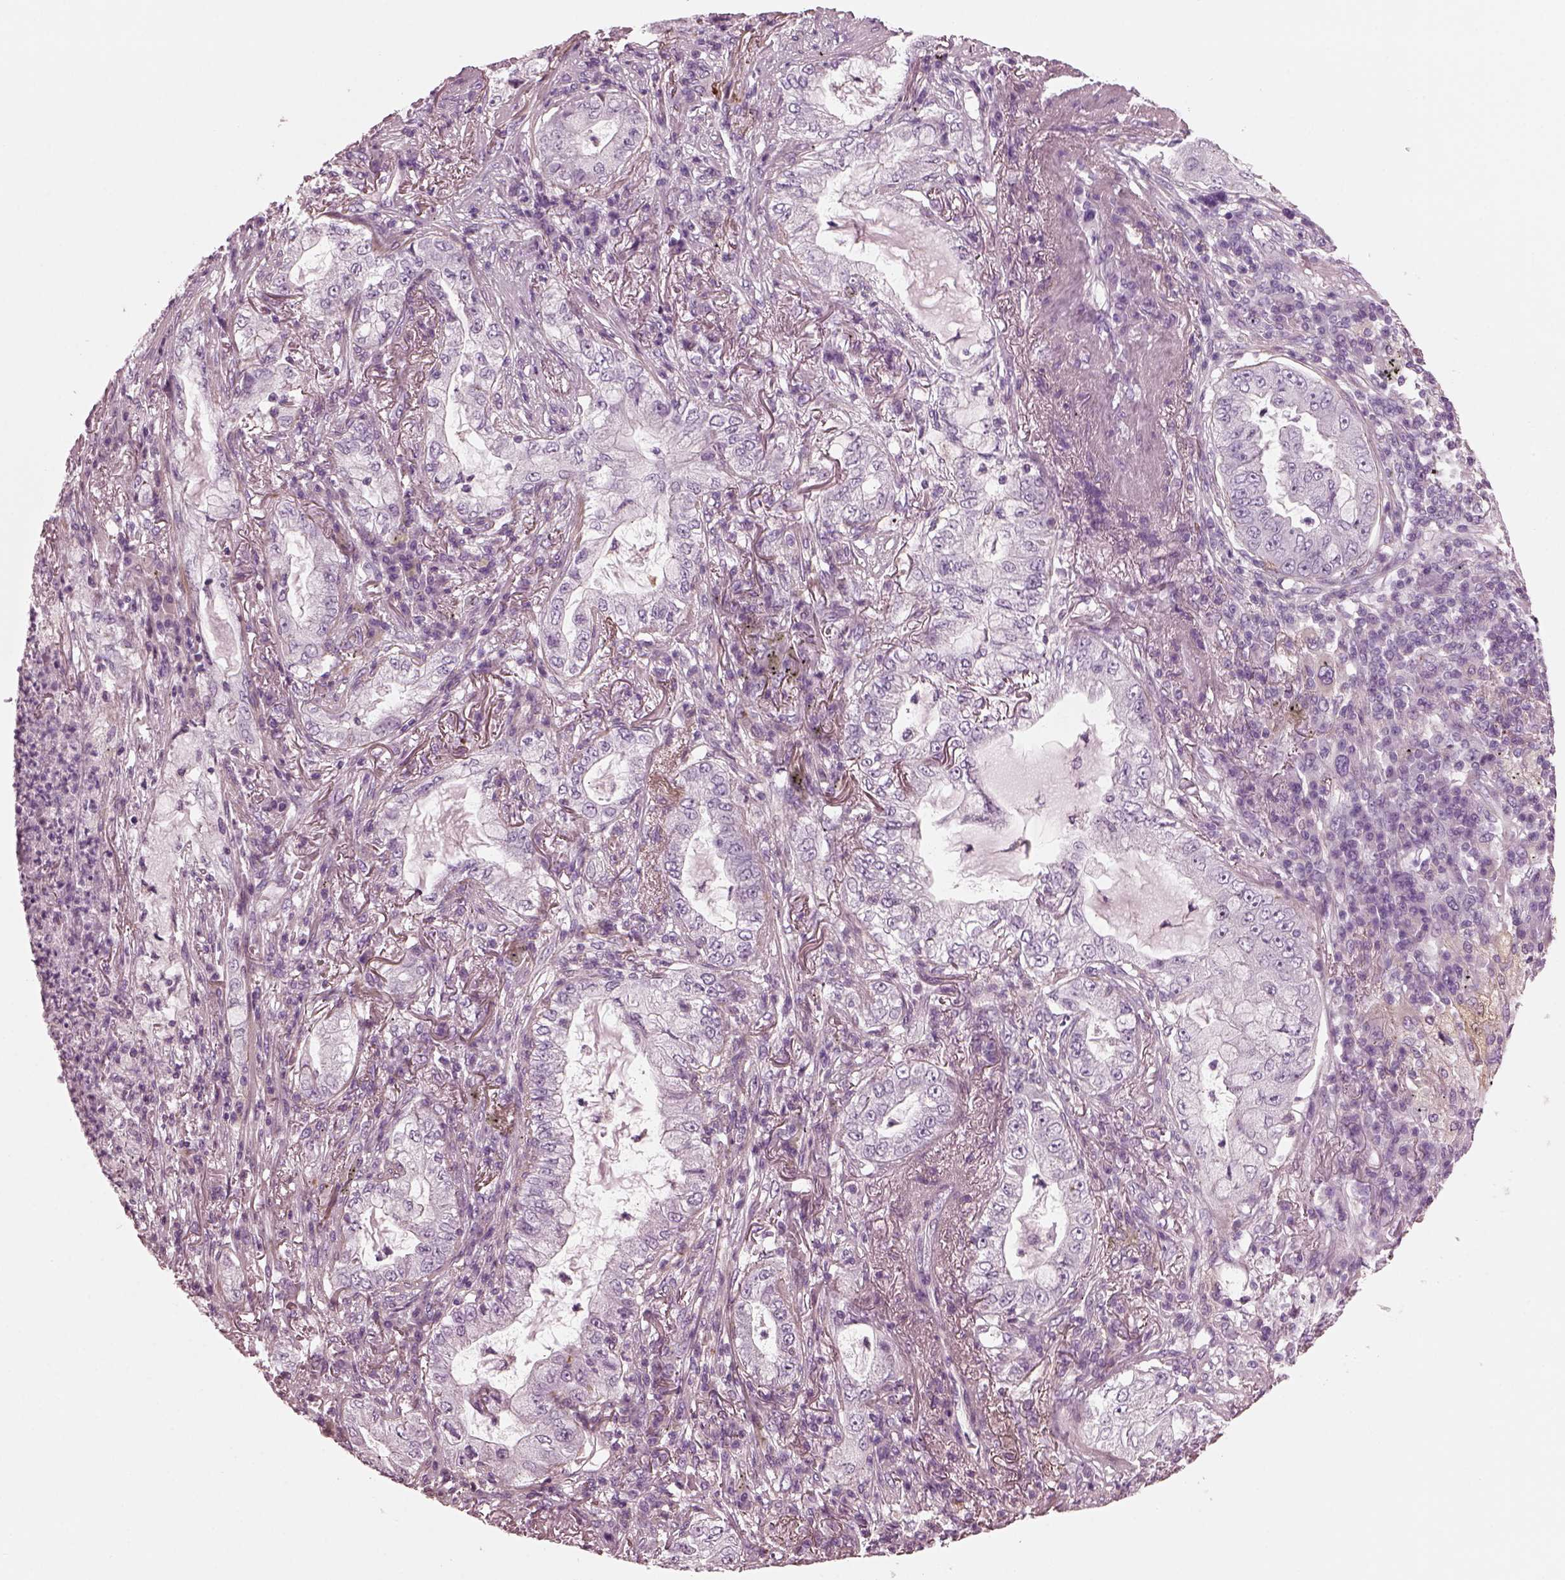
{"staining": {"intensity": "negative", "quantity": "none", "location": "none"}, "tissue": "lung cancer", "cell_type": "Tumor cells", "image_type": "cancer", "snomed": [{"axis": "morphology", "description": "Adenocarcinoma, NOS"}, {"axis": "topography", "description": "Lung"}], "caption": "Immunohistochemistry image of lung cancer stained for a protein (brown), which shows no staining in tumor cells.", "gene": "GDF11", "patient": {"sex": "female", "age": 73}}